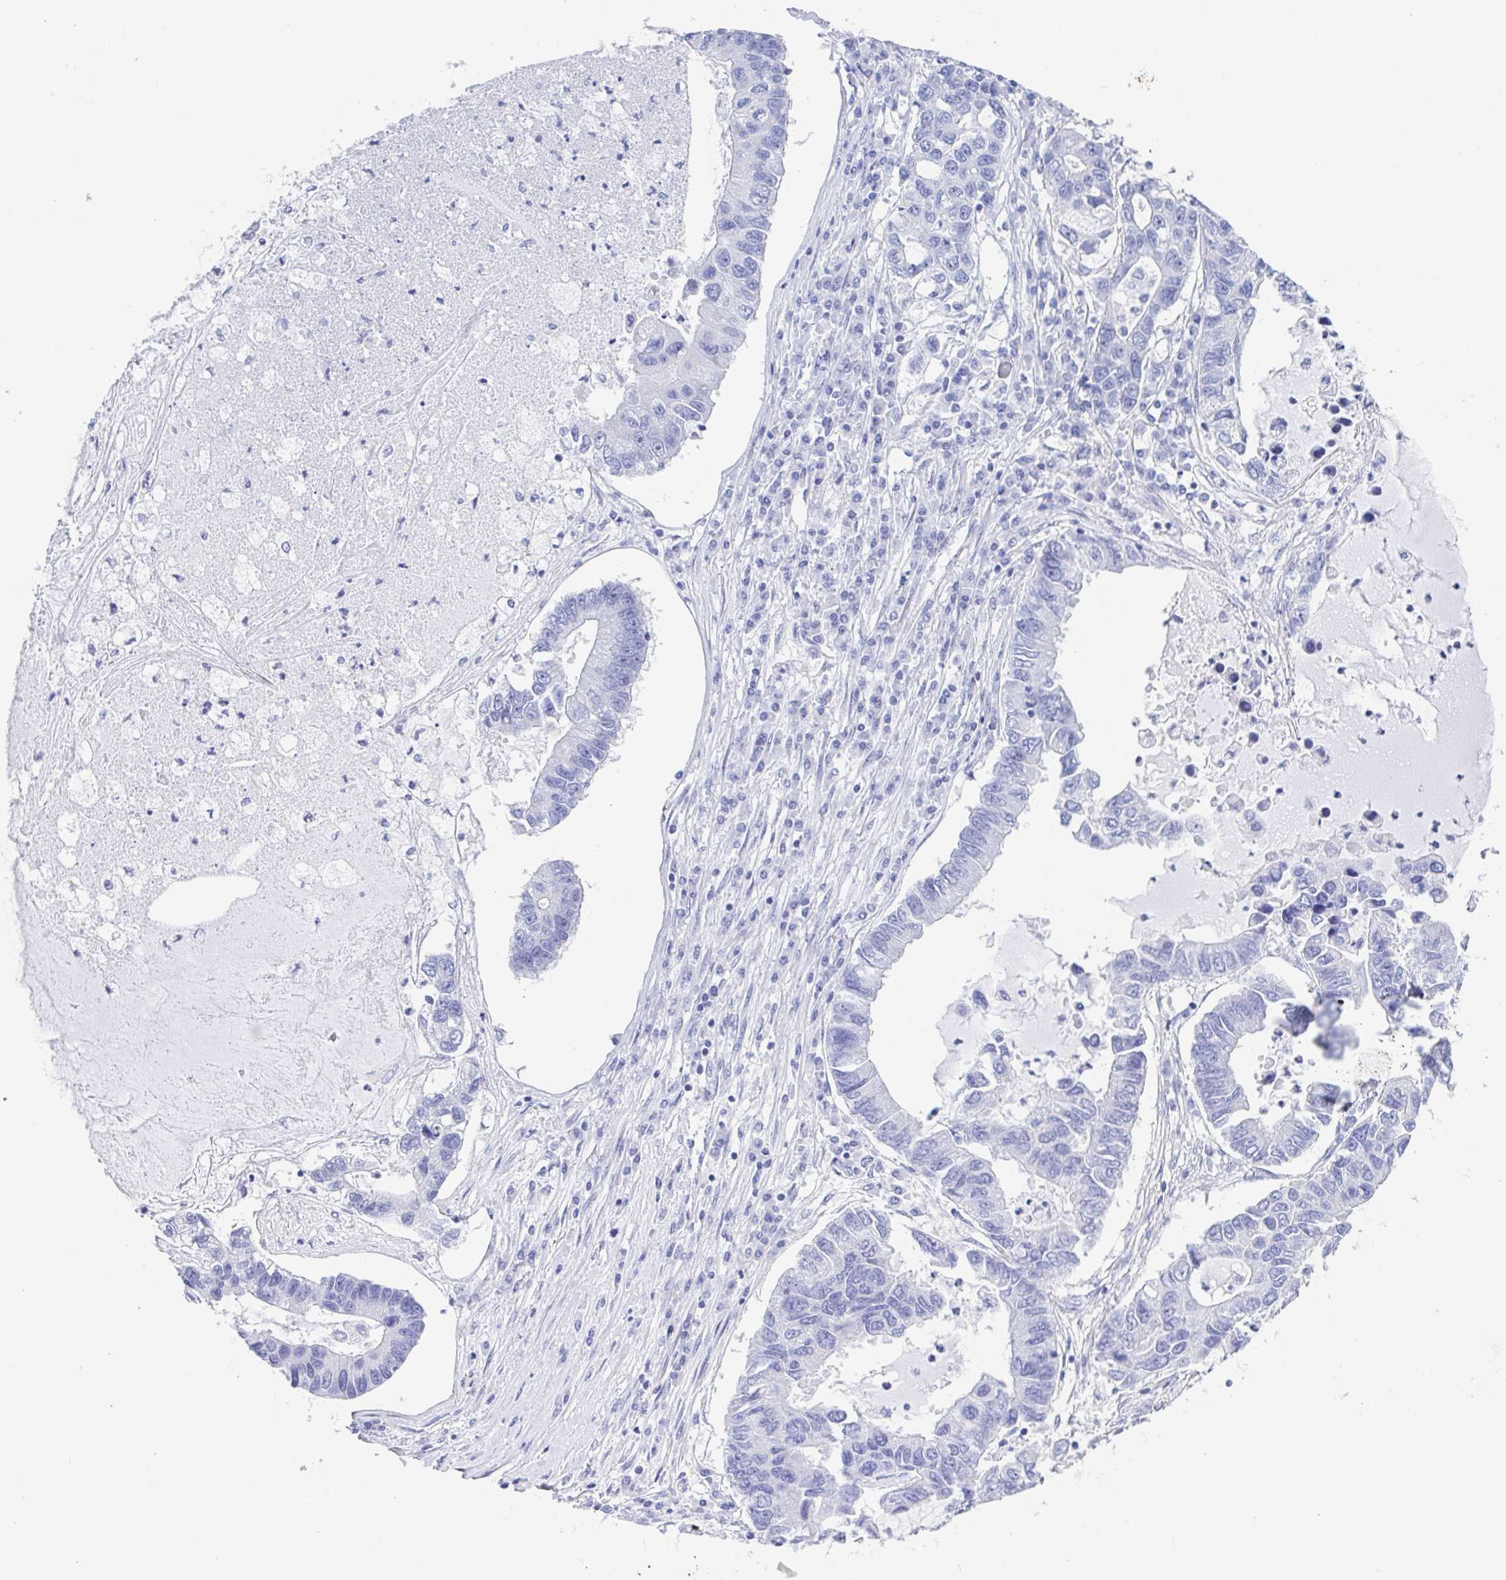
{"staining": {"intensity": "negative", "quantity": "none", "location": "none"}, "tissue": "lung cancer", "cell_type": "Tumor cells", "image_type": "cancer", "snomed": [{"axis": "morphology", "description": "Adenocarcinoma, NOS"}, {"axis": "topography", "description": "Bronchus"}, {"axis": "topography", "description": "Lung"}], "caption": "Immunohistochemical staining of human adenocarcinoma (lung) shows no significant expression in tumor cells.", "gene": "MUCL3", "patient": {"sex": "female", "age": 51}}